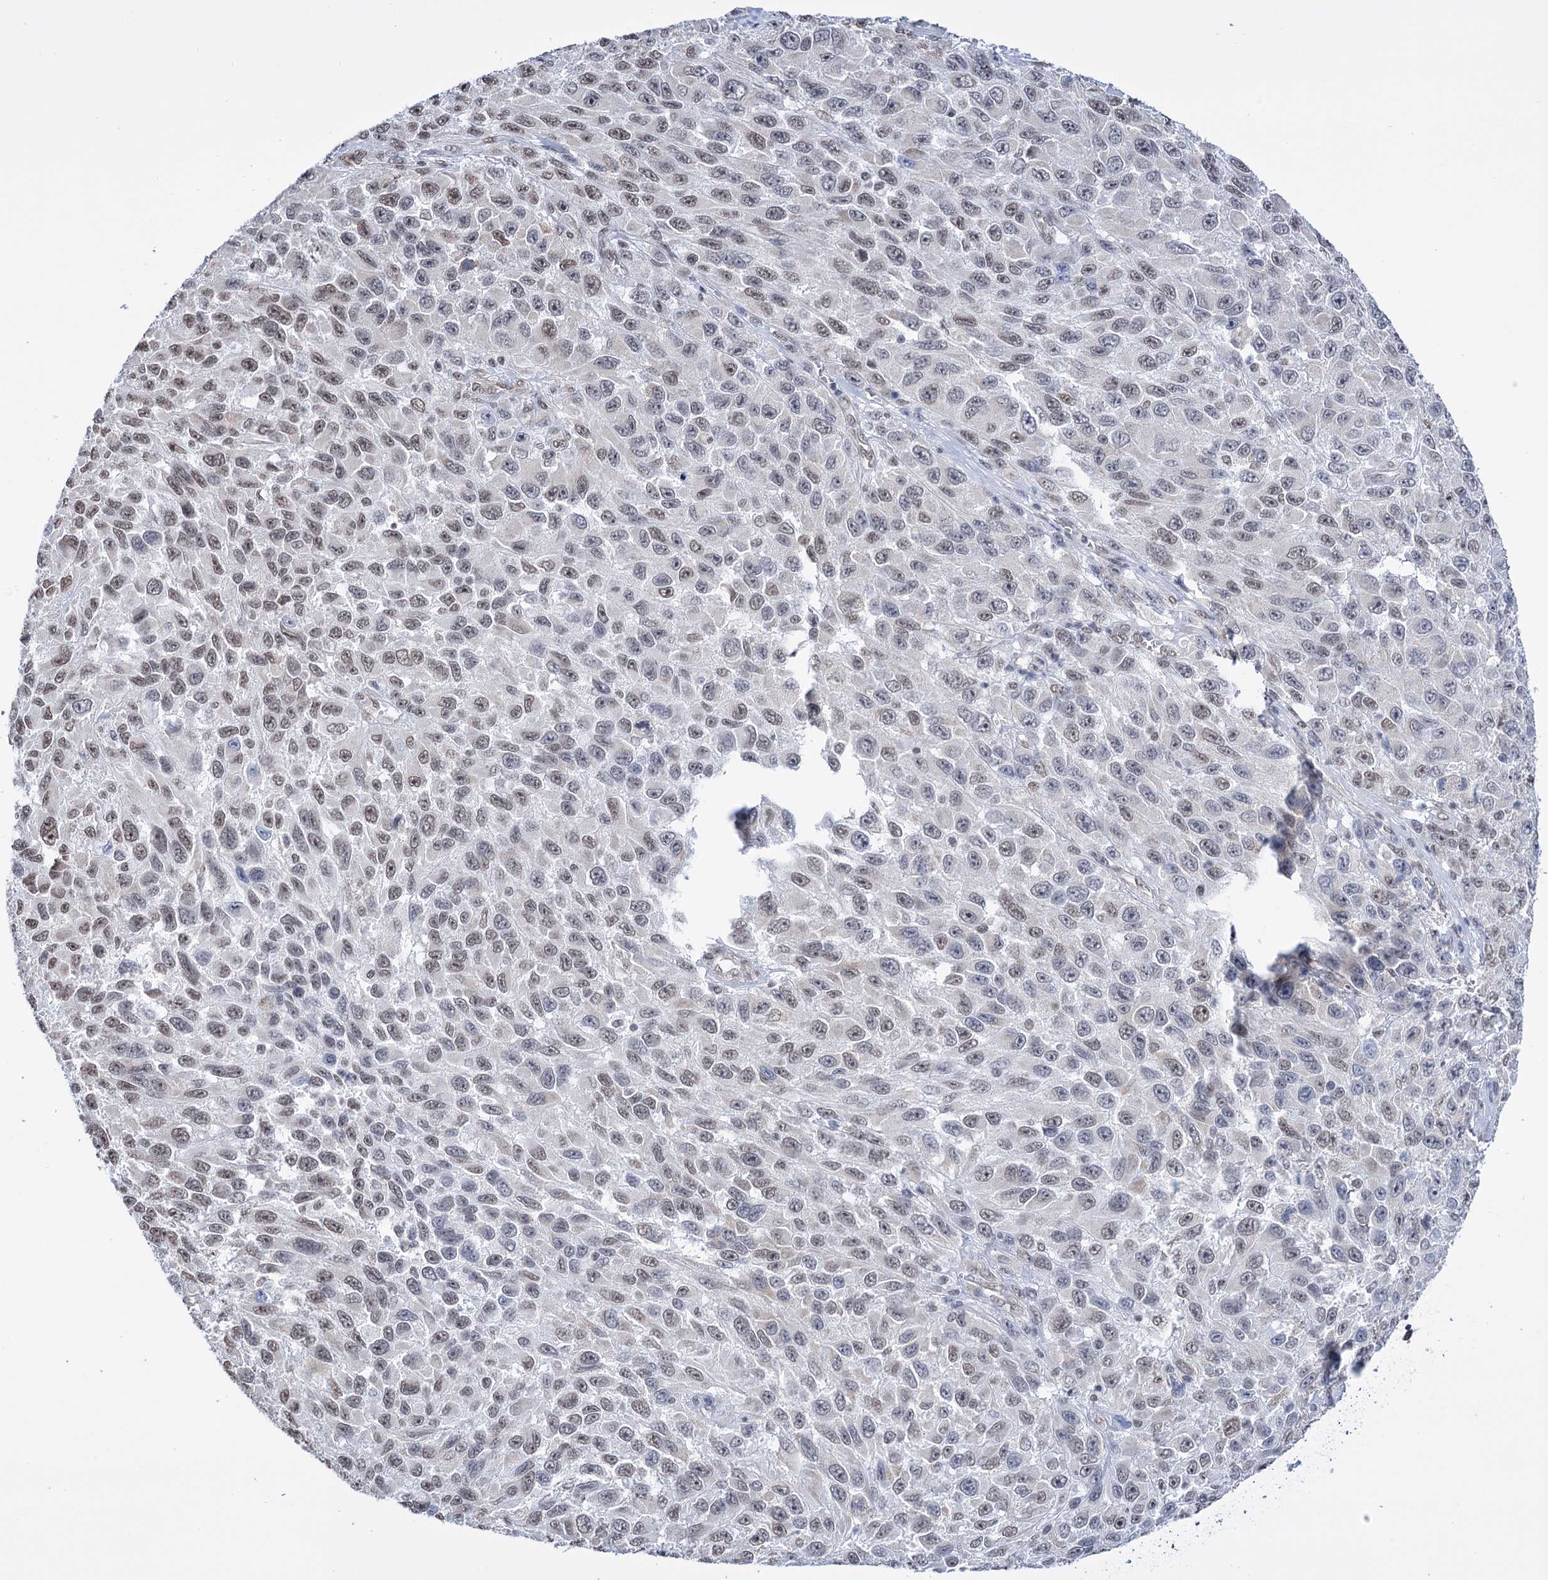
{"staining": {"intensity": "weak", "quantity": "<25%", "location": "nuclear"}, "tissue": "melanoma", "cell_type": "Tumor cells", "image_type": "cancer", "snomed": [{"axis": "morphology", "description": "Normal tissue, NOS"}, {"axis": "morphology", "description": "Malignant melanoma, NOS"}, {"axis": "topography", "description": "Skin"}], "caption": "High magnification brightfield microscopy of malignant melanoma stained with DAB (3,3'-diaminobenzidine) (brown) and counterstained with hematoxylin (blue): tumor cells show no significant positivity.", "gene": "ABHD10", "patient": {"sex": "female", "age": 96}}